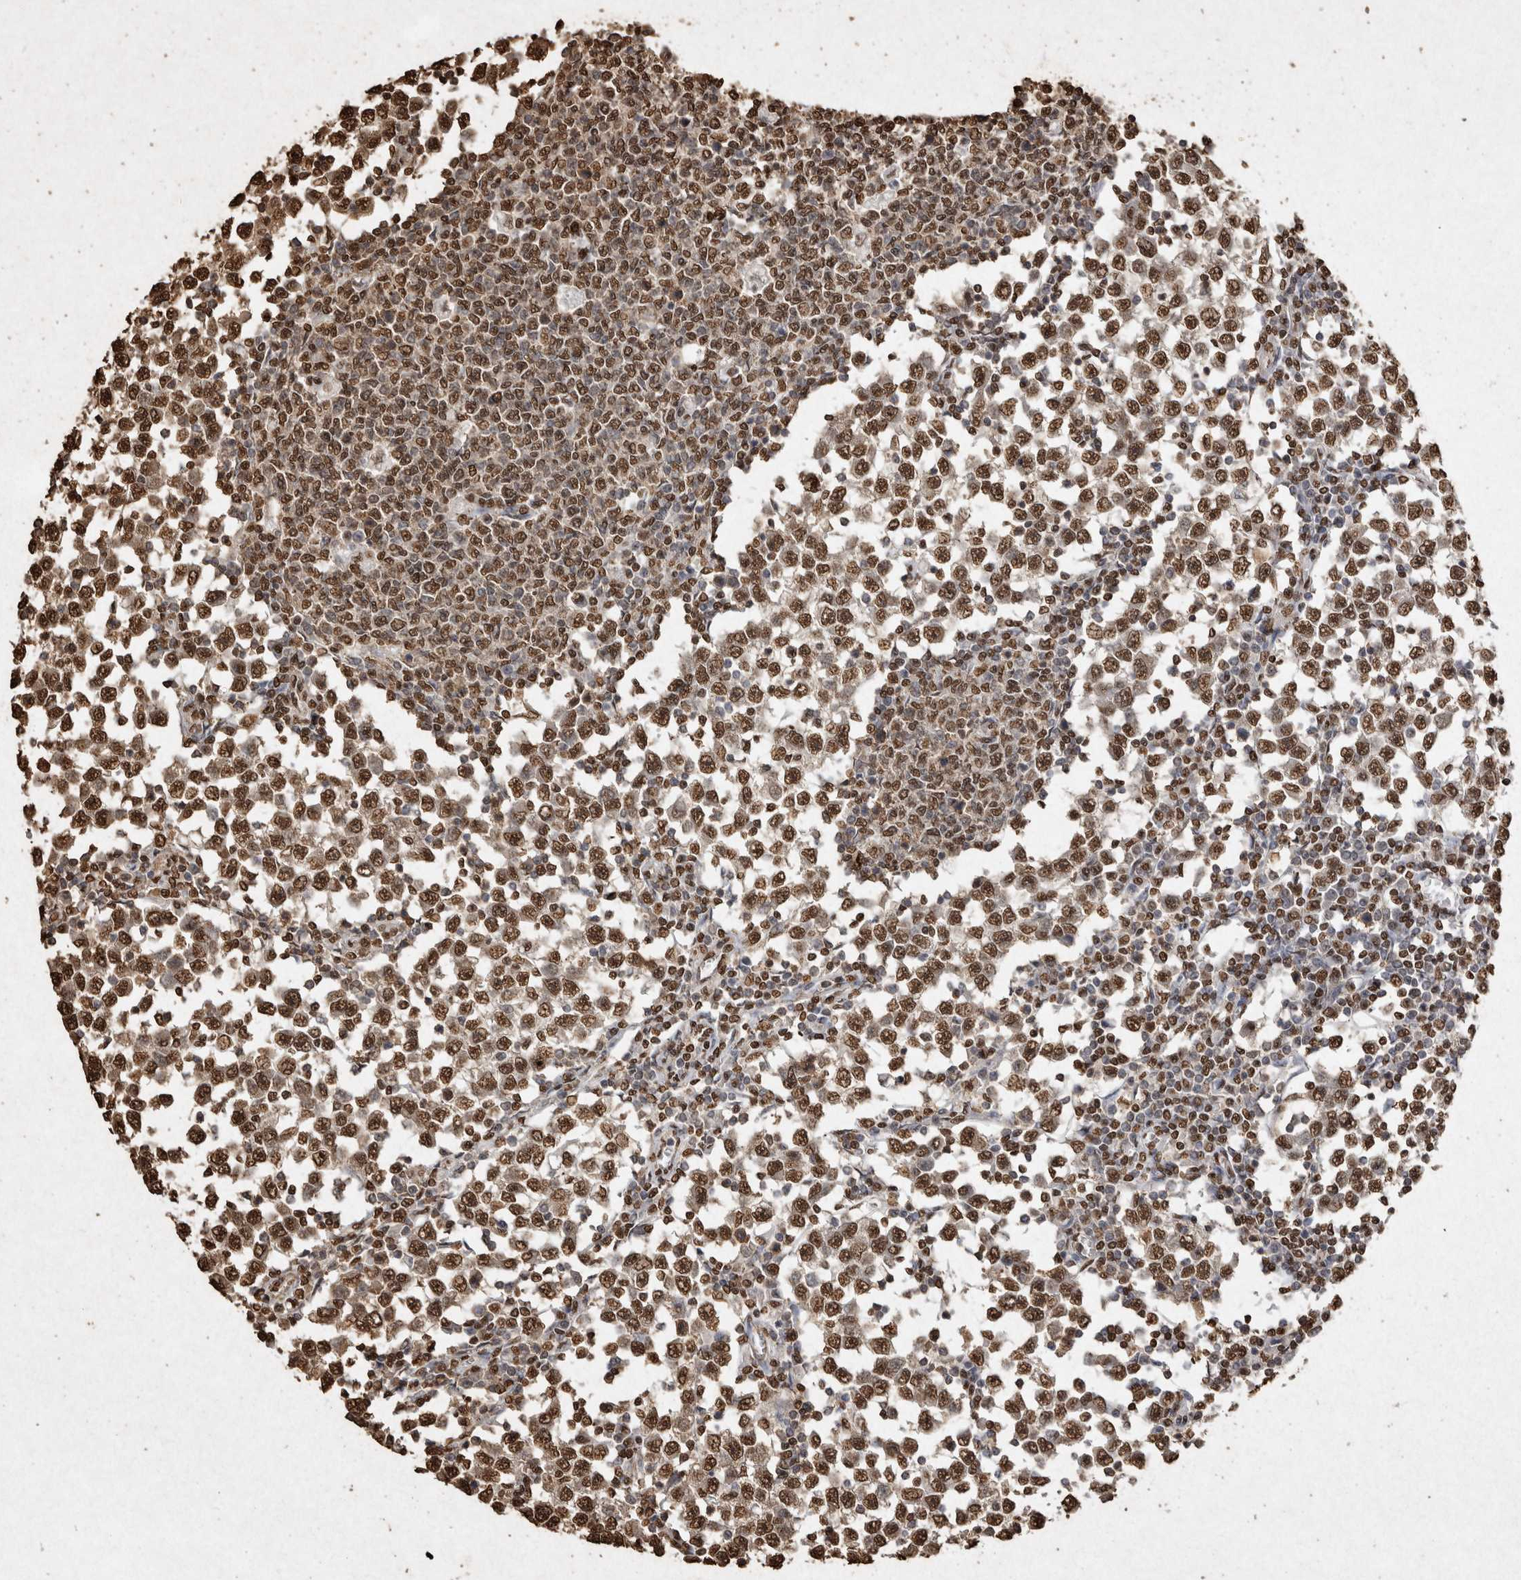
{"staining": {"intensity": "strong", "quantity": ">75%", "location": "nuclear"}, "tissue": "testis cancer", "cell_type": "Tumor cells", "image_type": "cancer", "snomed": [{"axis": "morphology", "description": "Seminoma, NOS"}, {"axis": "topography", "description": "Testis"}], "caption": "Testis cancer (seminoma) was stained to show a protein in brown. There is high levels of strong nuclear staining in approximately >75% of tumor cells. Nuclei are stained in blue.", "gene": "FSTL3", "patient": {"sex": "male", "age": 65}}